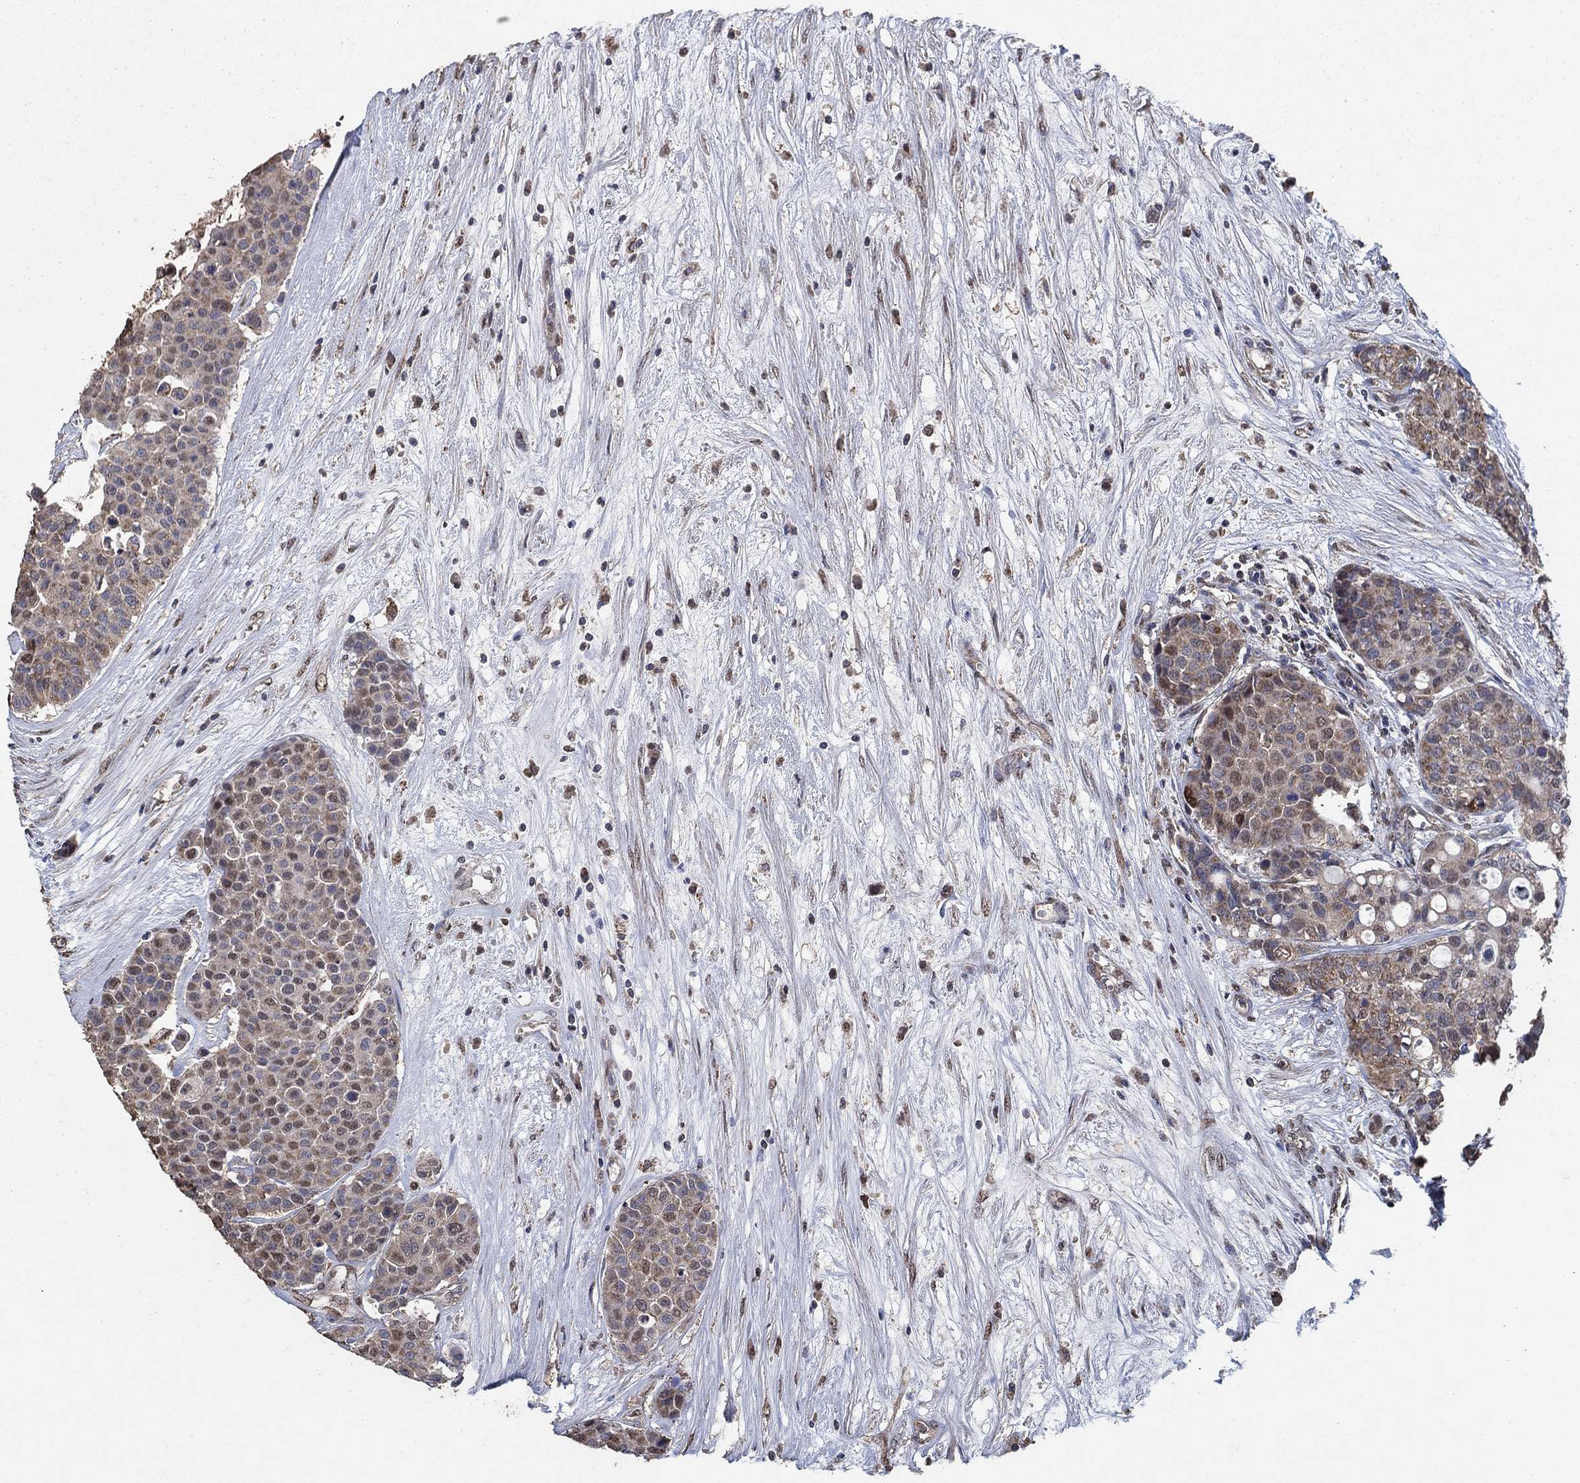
{"staining": {"intensity": "moderate", "quantity": "25%-75%", "location": "cytoplasmic/membranous"}, "tissue": "carcinoid", "cell_type": "Tumor cells", "image_type": "cancer", "snomed": [{"axis": "morphology", "description": "Carcinoid, malignant, NOS"}, {"axis": "topography", "description": "Colon"}], "caption": "IHC of human malignant carcinoid displays medium levels of moderate cytoplasmic/membranous staining in about 25%-75% of tumor cells. (IHC, brightfield microscopy, high magnification).", "gene": "MRPS24", "patient": {"sex": "male", "age": 81}}